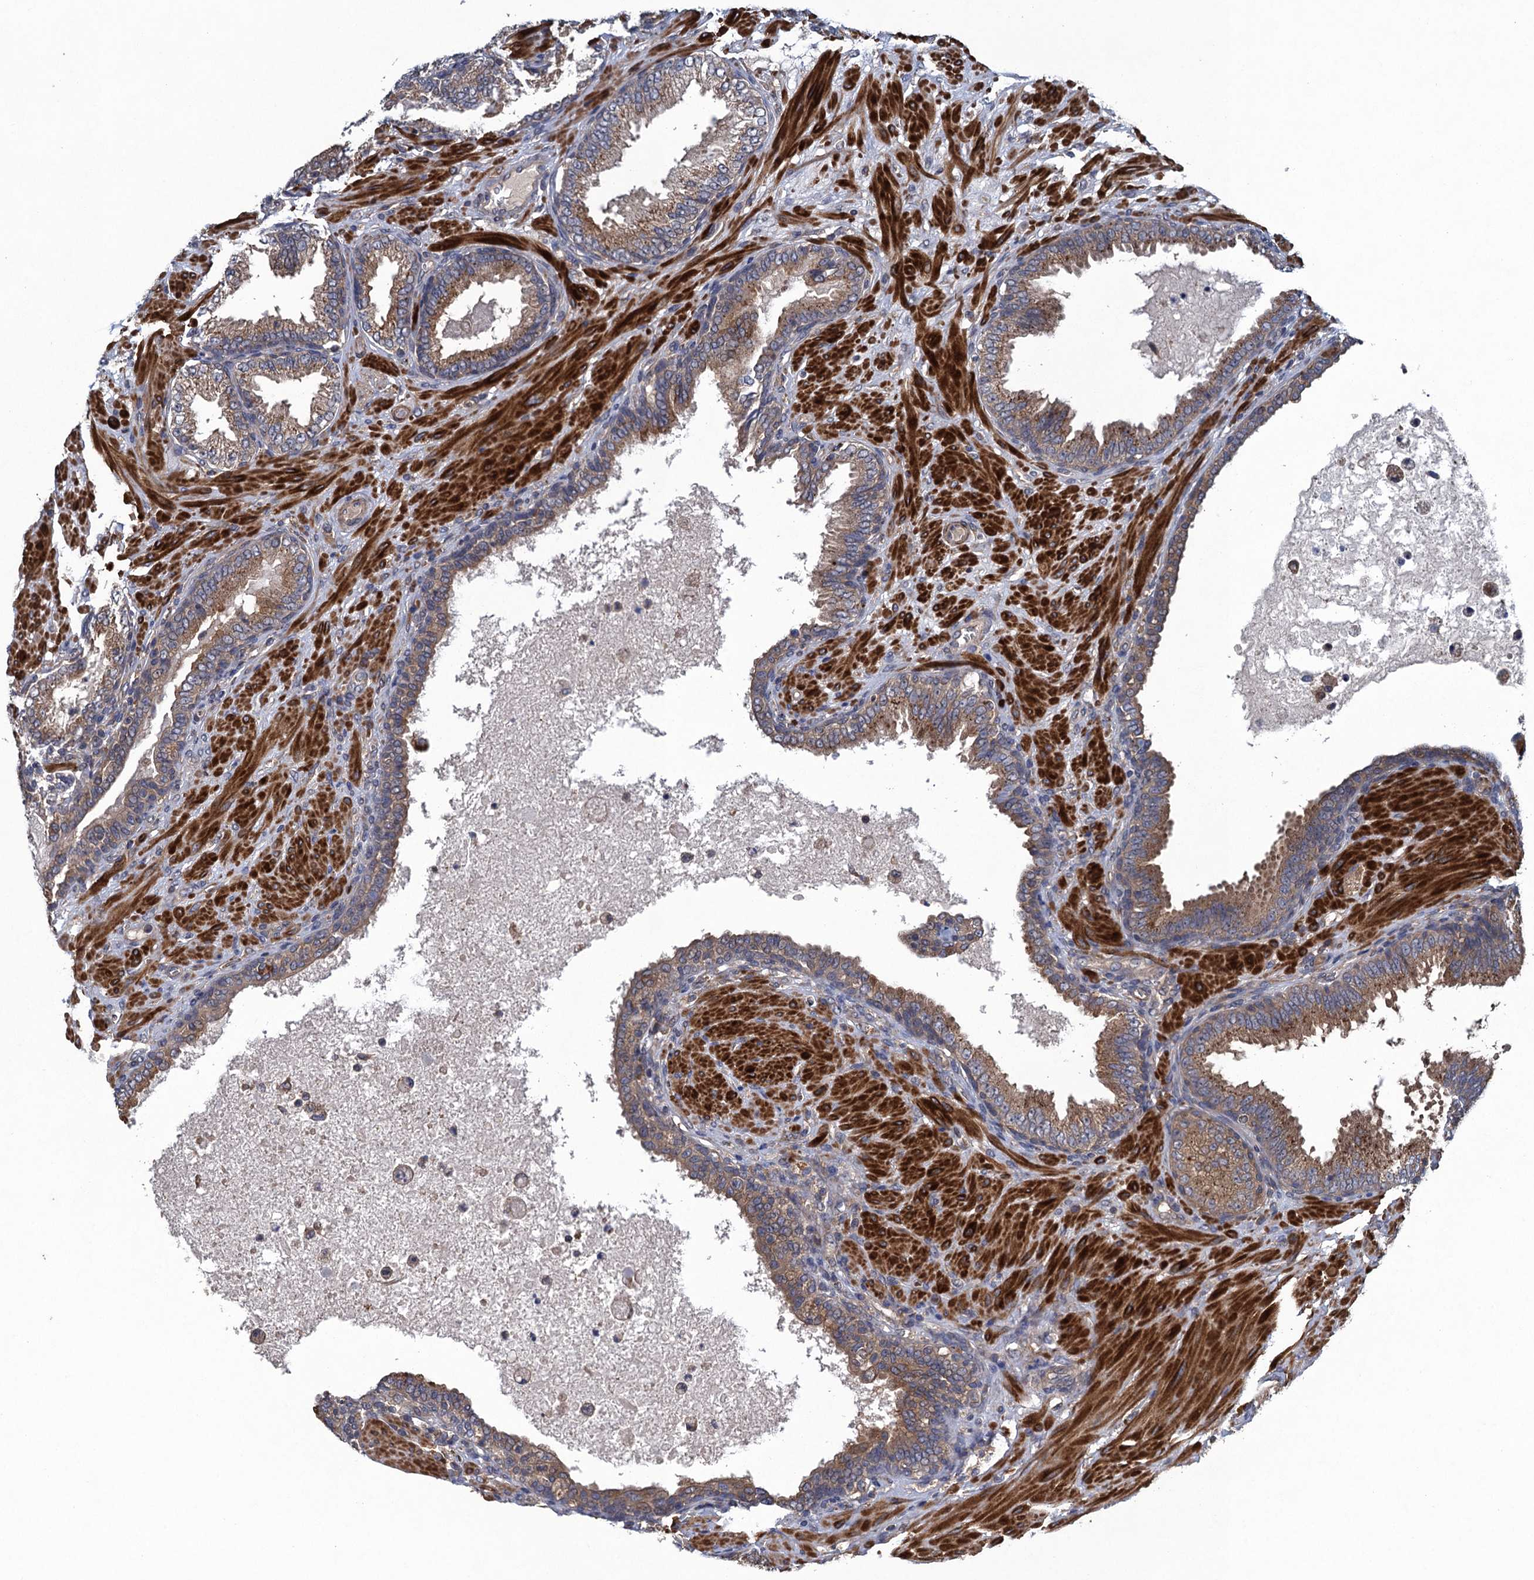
{"staining": {"intensity": "negative", "quantity": "none", "location": "none"}, "tissue": "prostate cancer", "cell_type": "Tumor cells", "image_type": "cancer", "snomed": [{"axis": "morphology", "description": "Adenocarcinoma, Low grade"}, {"axis": "topography", "description": "Prostate"}], "caption": "Tumor cells are negative for protein expression in human prostate cancer. (DAB (3,3'-diaminobenzidine) immunohistochemistry with hematoxylin counter stain).", "gene": "CNTN5", "patient": {"sex": "male", "age": 63}}